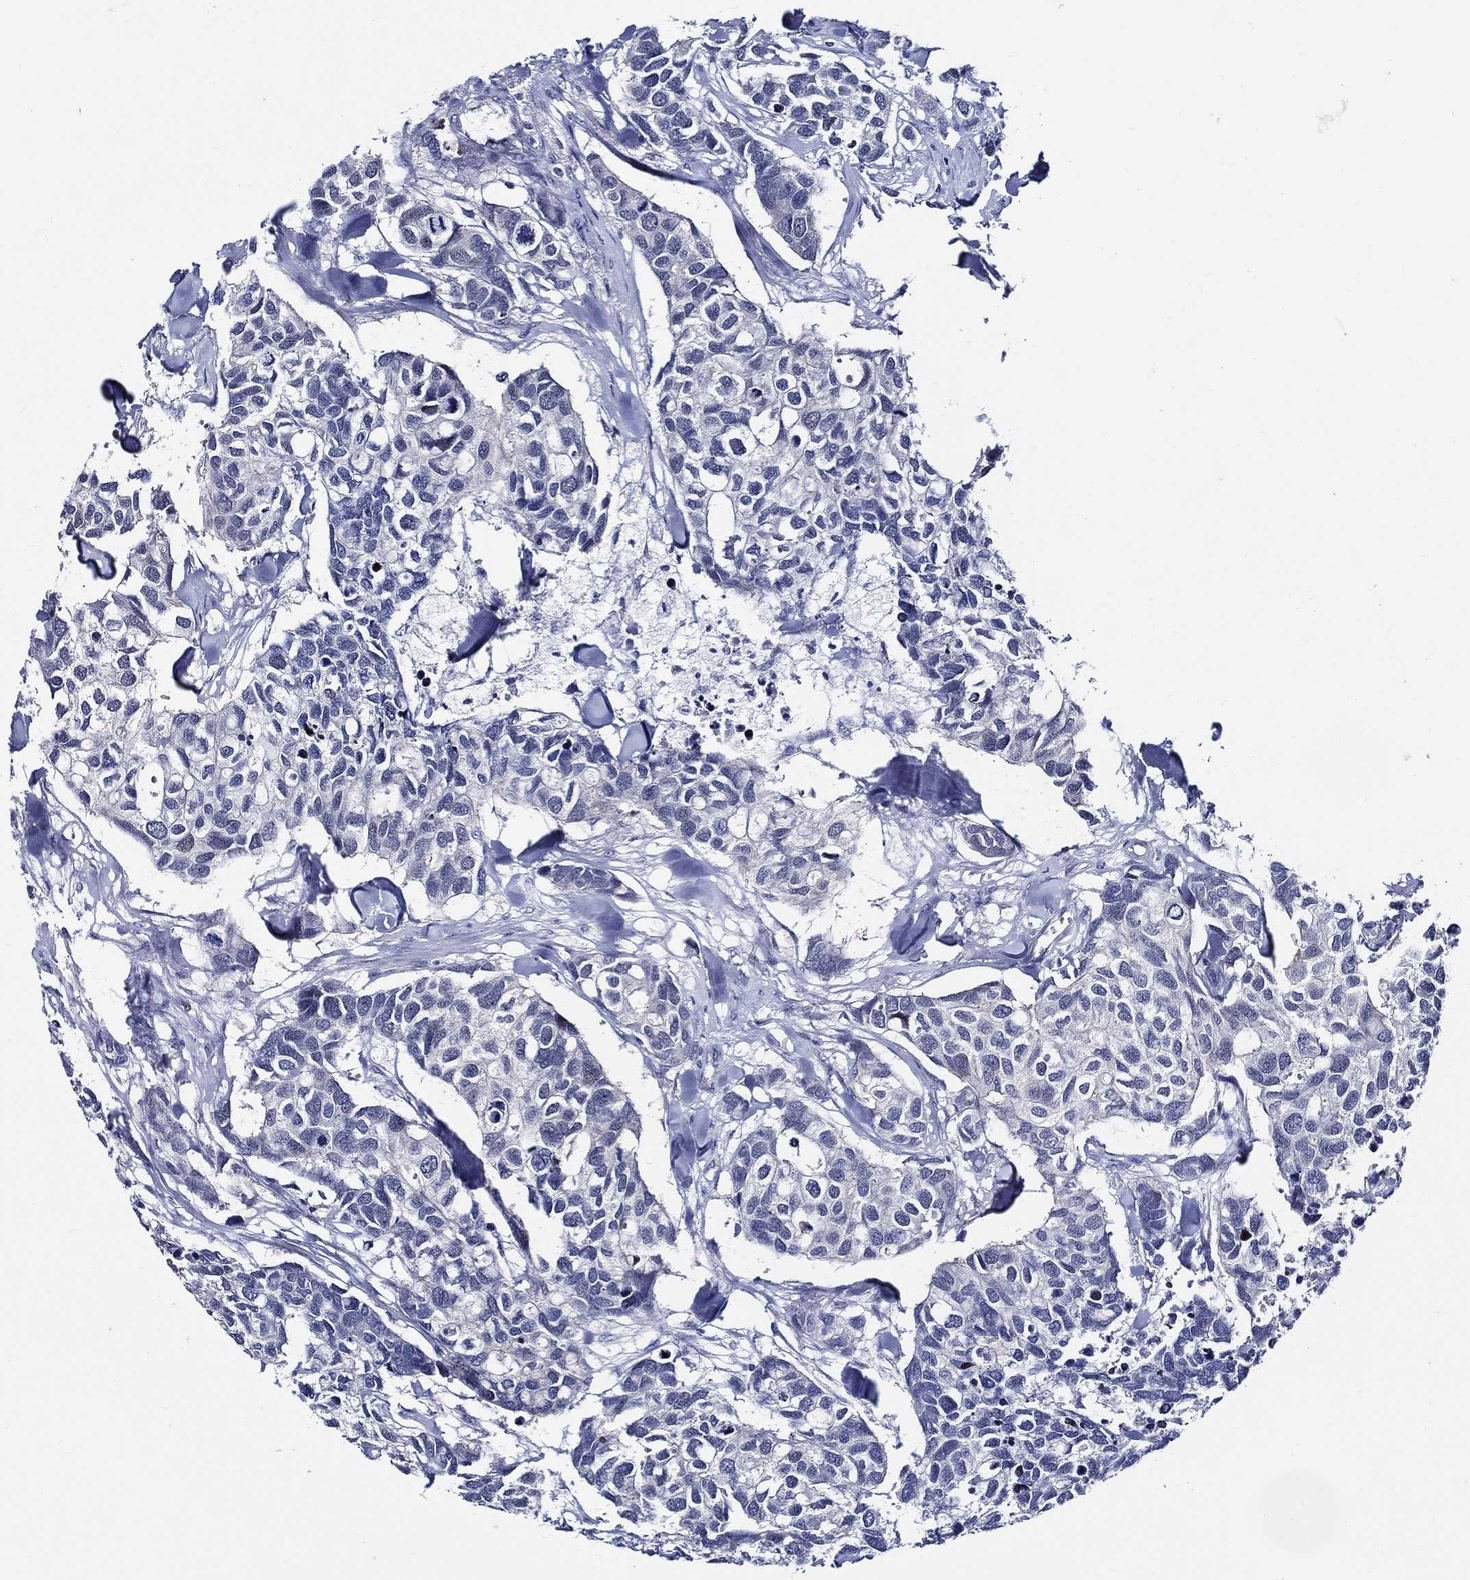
{"staining": {"intensity": "negative", "quantity": "none", "location": "none"}, "tissue": "breast cancer", "cell_type": "Tumor cells", "image_type": "cancer", "snomed": [{"axis": "morphology", "description": "Duct carcinoma"}, {"axis": "topography", "description": "Breast"}], "caption": "An image of human intraductal carcinoma (breast) is negative for staining in tumor cells.", "gene": "C8orf48", "patient": {"sex": "female", "age": 83}}